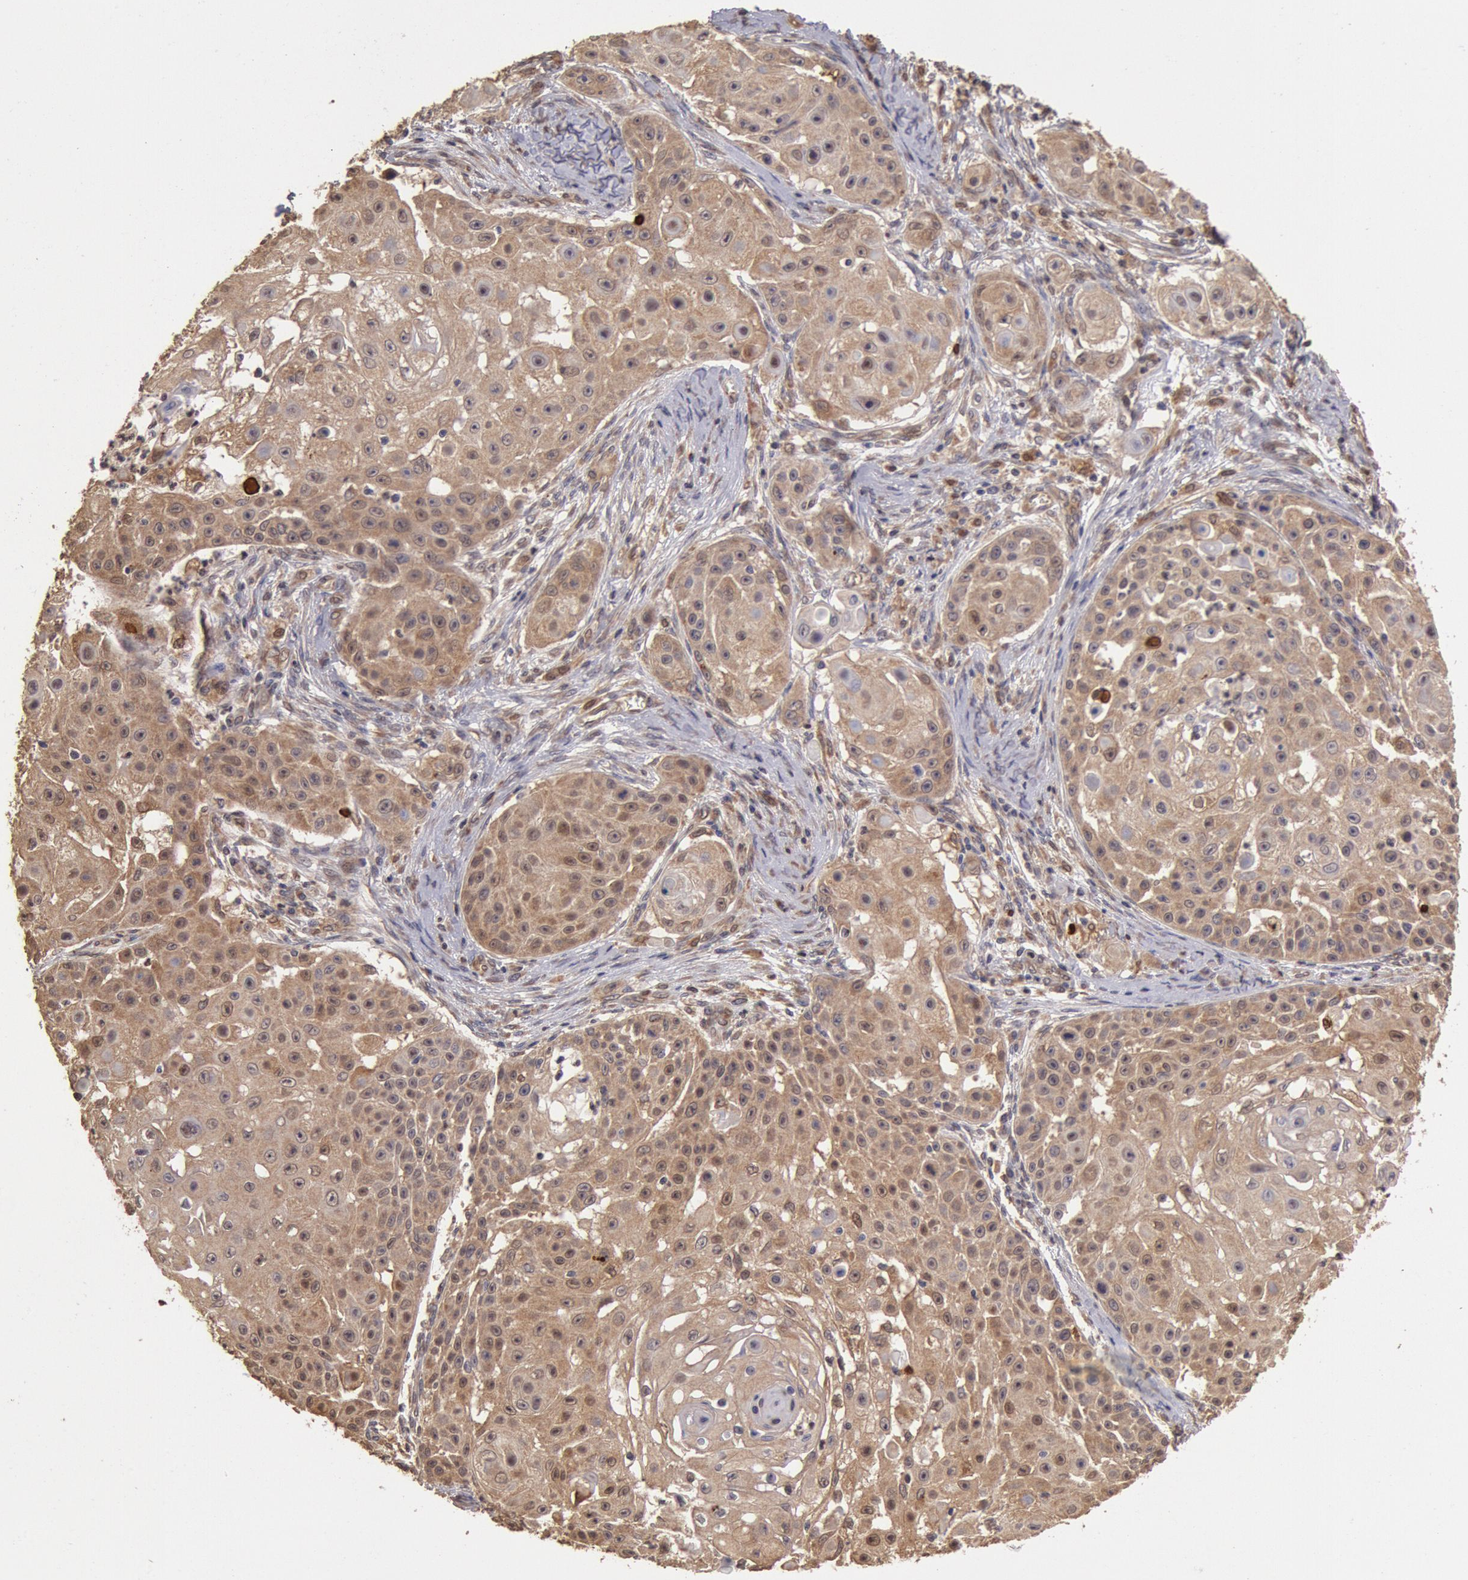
{"staining": {"intensity": "moderate", "quantity": ">75%", "location": "cytoplasmic/membranous"}, "tissue": "skin cancer", "cell_type": "Tumor cells", "image_type": "cancer", "snomed": [{"axis": "morphology", "description": "Squamous cell carcinoma, NOS"}, {"axis": "topography", "description": "Skin"}], "caption": "This histopathology image displays immunohistochemistry (IHC) staining of human skin cancer, with medium moderate cytoplasmic/membranous staining in about >75% of tumor cells.", "gene": "COMT", "patient": {"sex": "female", "age": 57}}